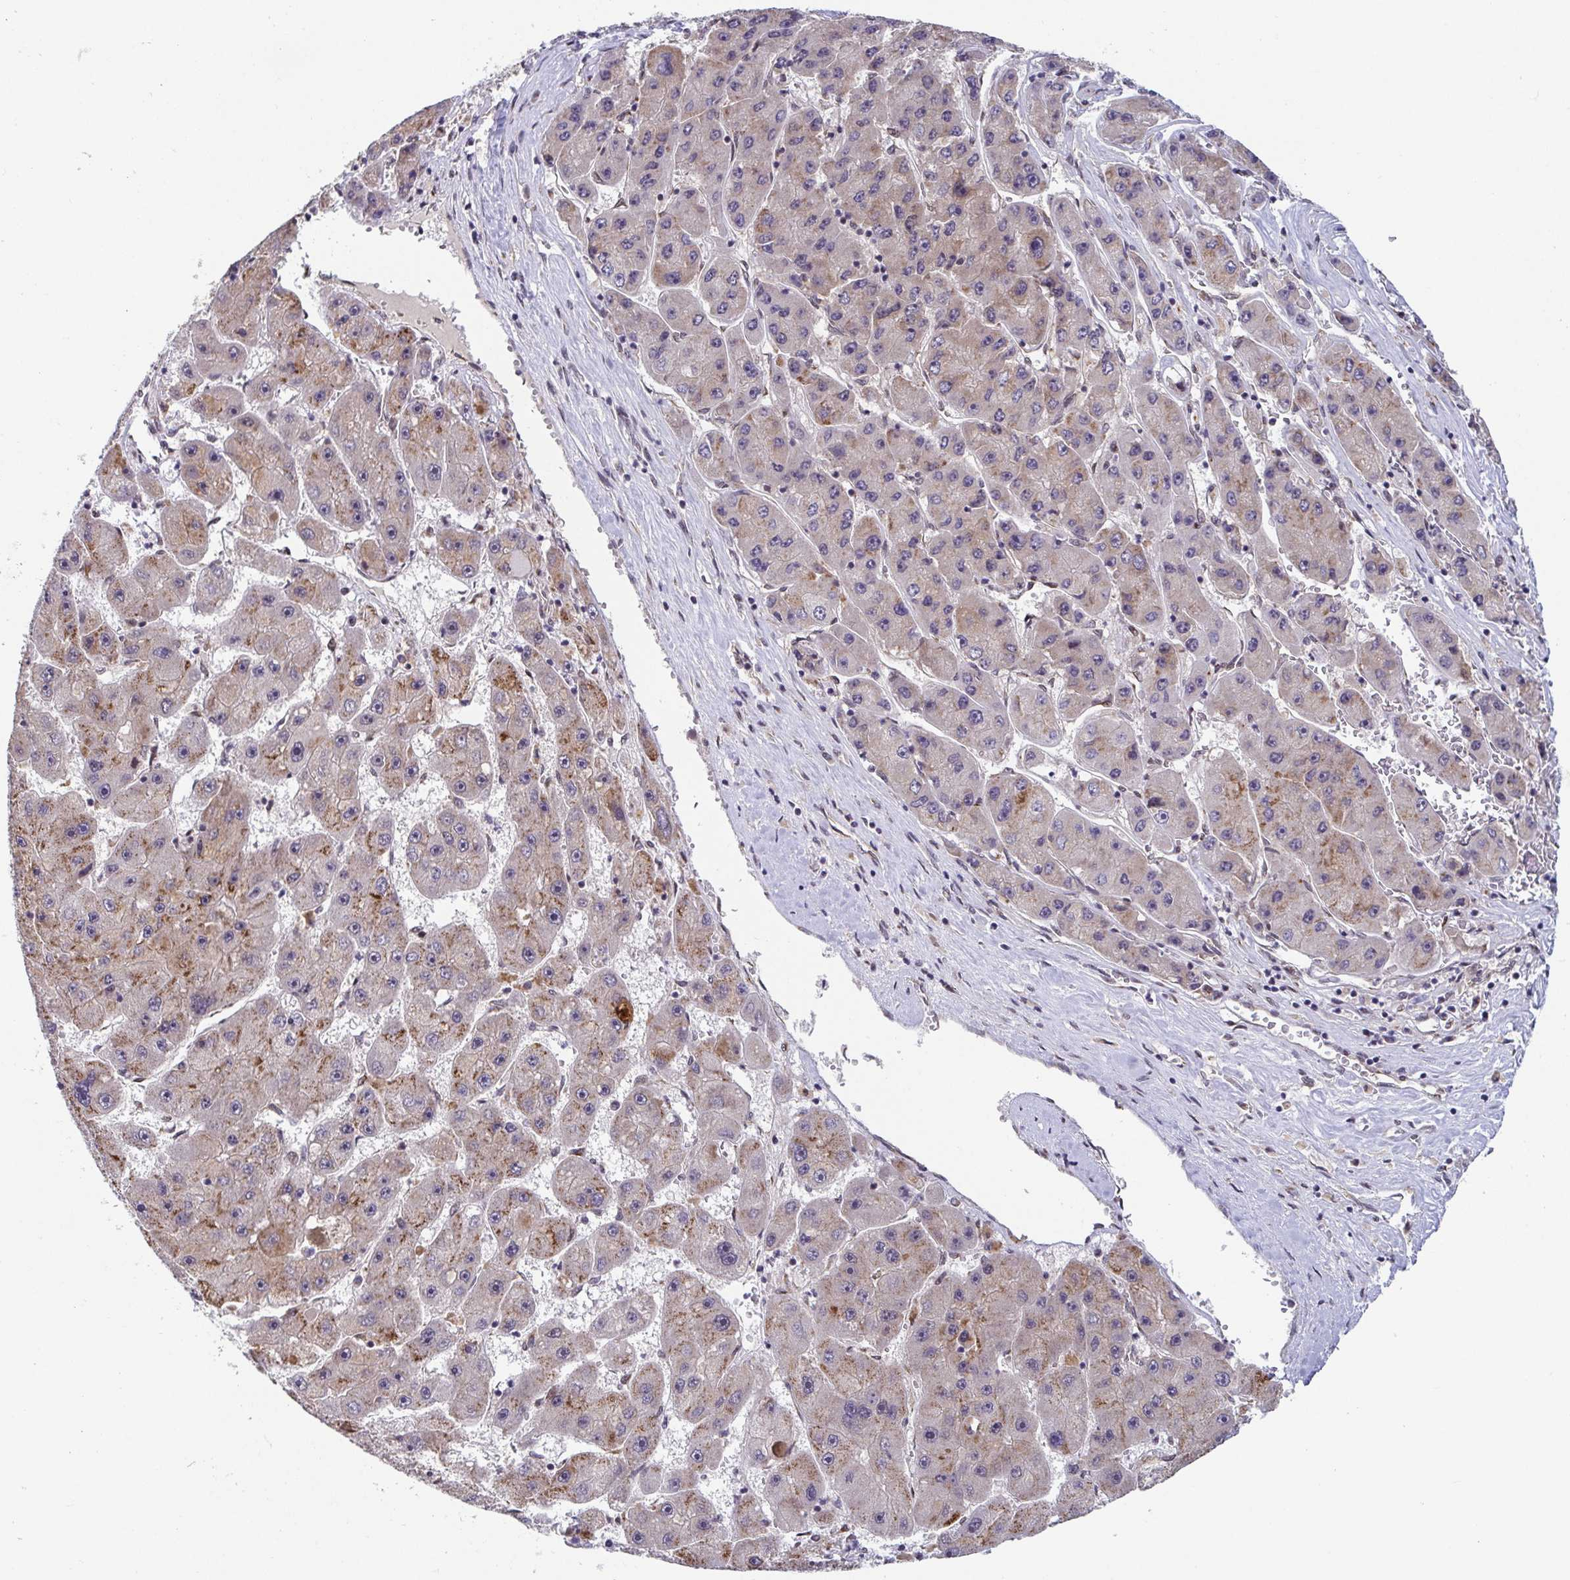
{"staining": {"intensity": "weak", "quantity": "25%-75%", "location": "cytoplasmic/membranous"}, "tissue": "liver cancer", "cell_type": "Tumor cells", "image_type": "cancer", "snomed": [{"axis": "morphology", "description": "Carcinoma, Hepatocellular, NOS"}, {"axis": "topography", "description": "Liver"}], "caption": "Liver hepatocellular carcinoma tissue demonstrates weak cytoplasmic/membranous staining in about 25%-75% of tumor cells, visualized by immunohistochemistry.", "gene": "ATP5MJ", "patient": {"sex": "female", "age": 61}}